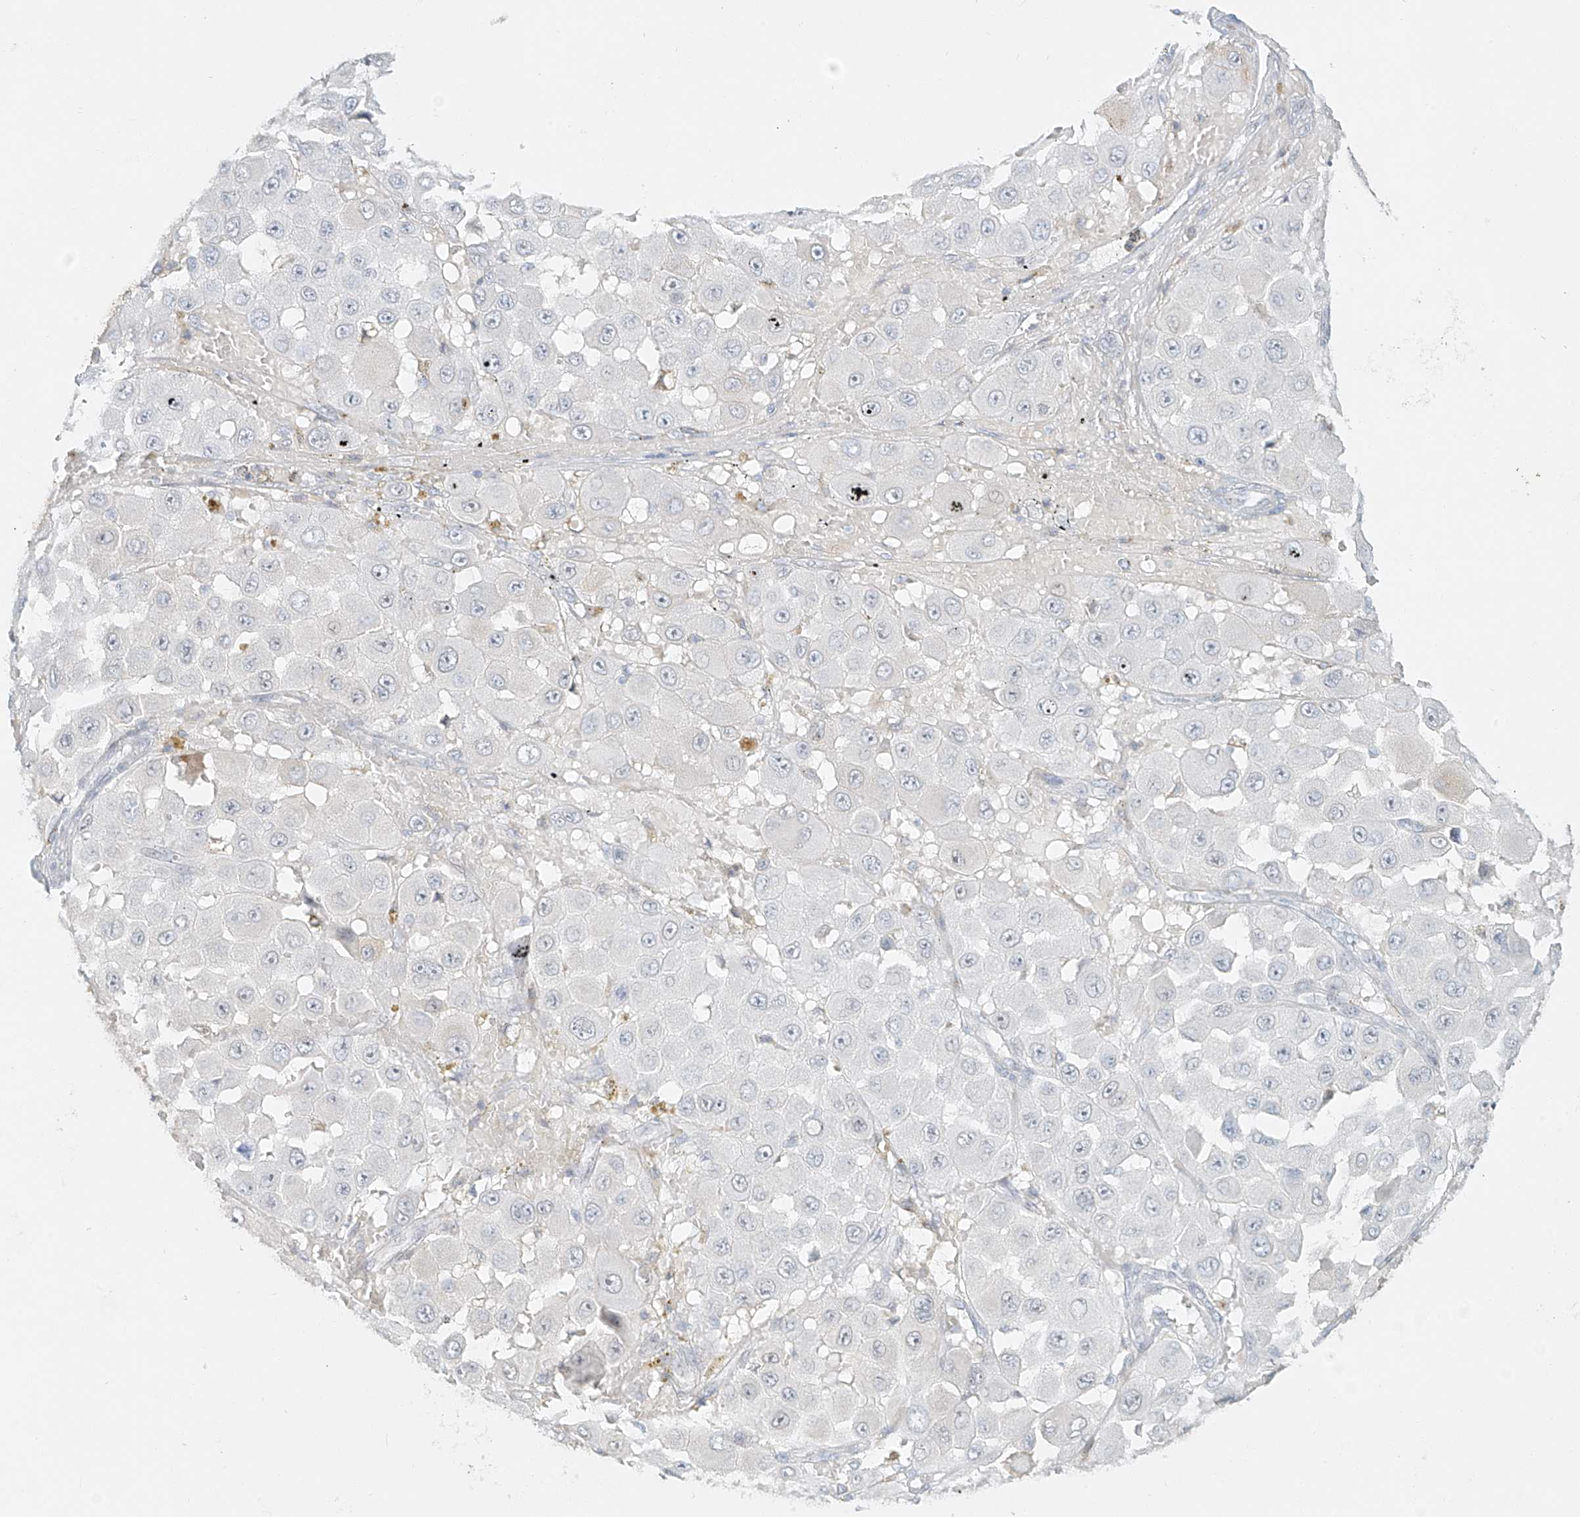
{"staining": {"intensity": "weak", "quantity": "<25%", "location": "nuclear"}, "tissue": "melanoma", "cell_type": "Tumor cells", "image_type": "cancer", "snomed": [{"axis": "morphology", "description": "Malignant melanoma, NOS"}, {"axis": "topography", "description": "Skin"}], "caption": "IHC photomicrograph of melanoma stained for a protein (brown), which exhibits no staining in tumor cells.", "gene": "ZNF774", "patient": {"sex": "female", "age": 81}}